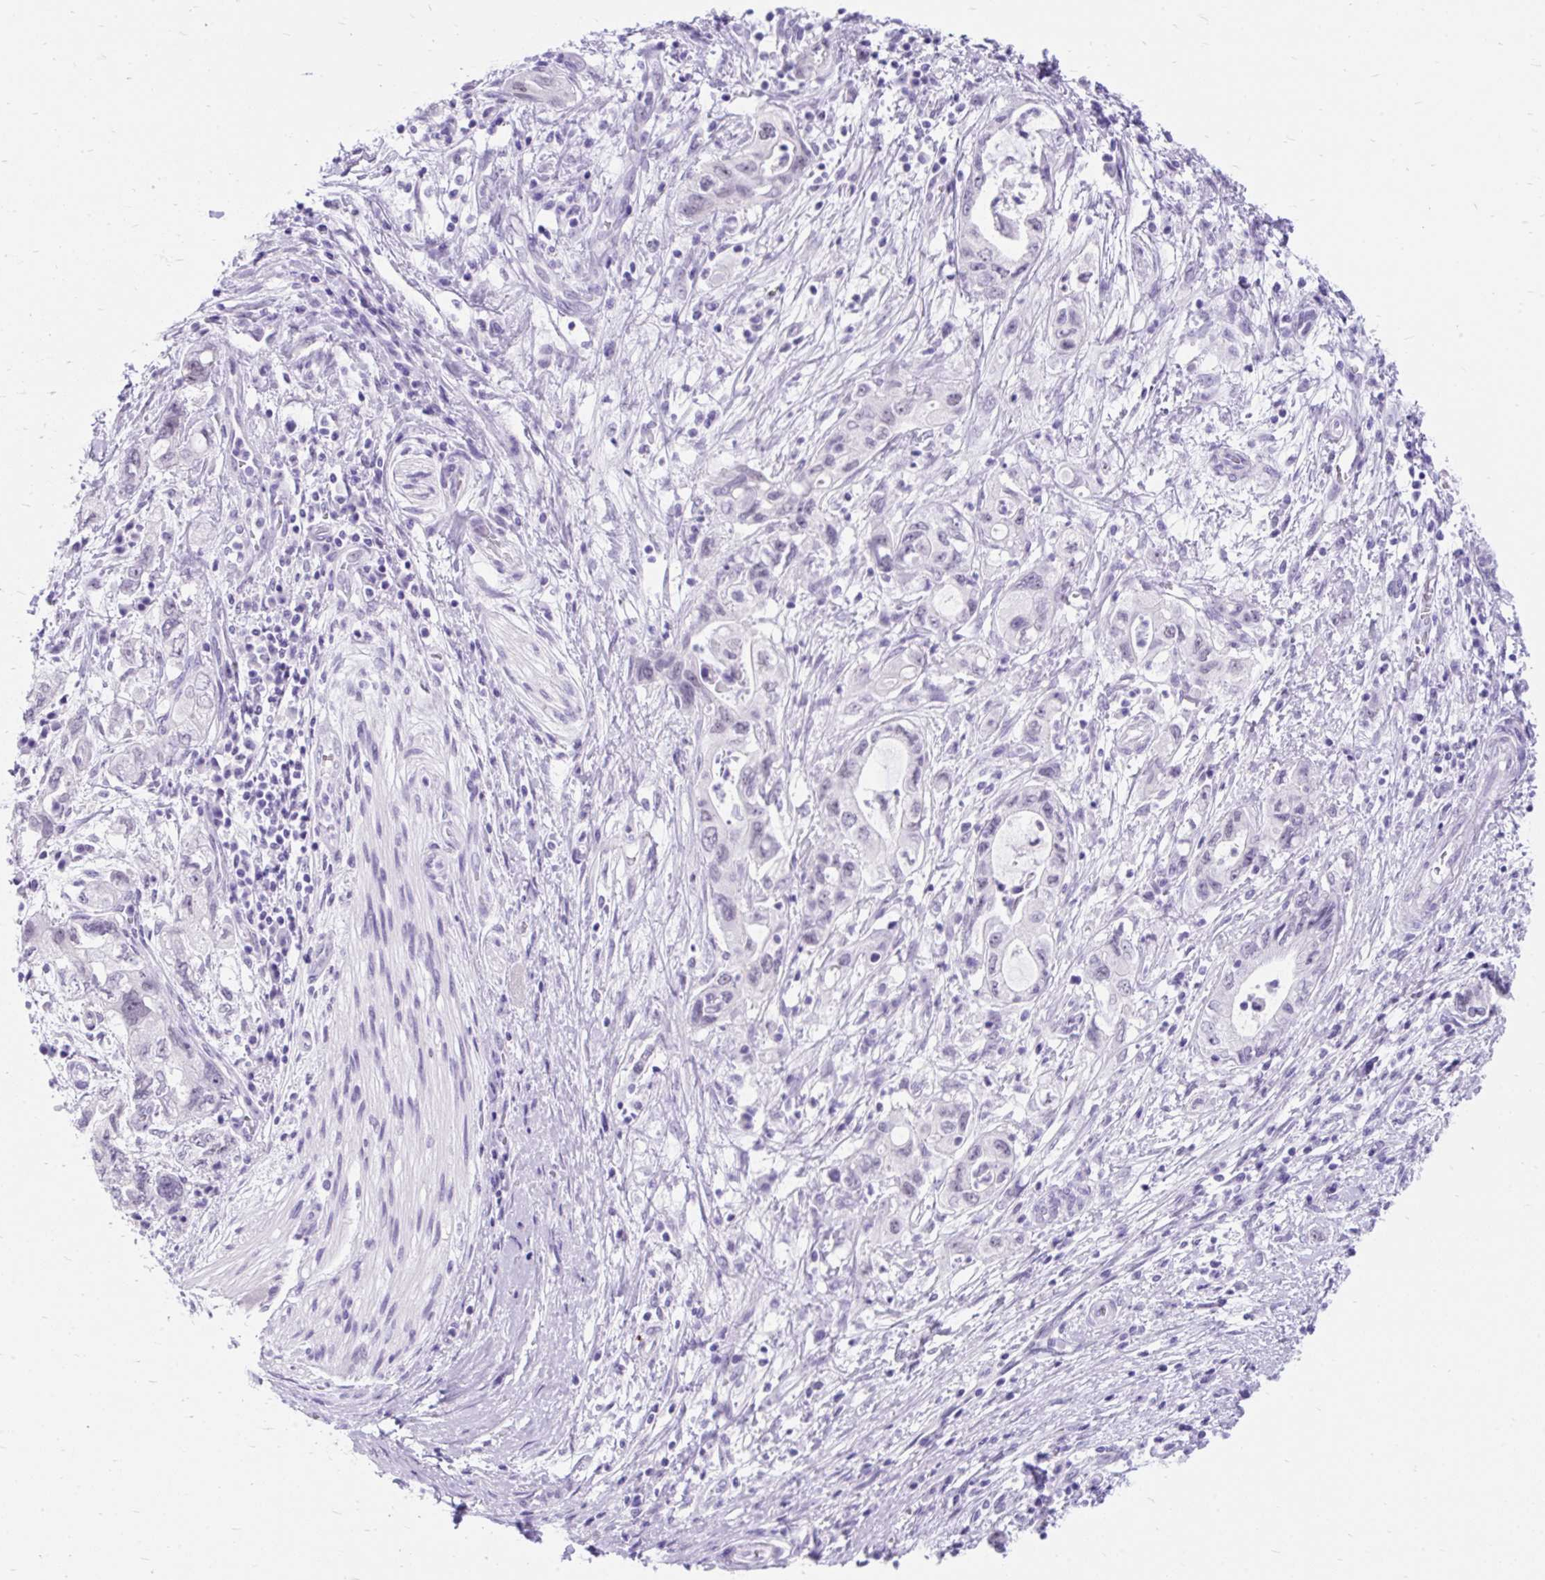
{"staining": {"intensity": "negative", "quantity": "none", "location": "none"}, "tissue": "pancreatic cancer", "cell_type": "Tumor cells", "image_type": "cancer", "snomed": [{"axis": "morphology", "description": "Adenocarcinoma, NOS"}, {"axis": "topography", "description": "Pancreas"}], "caption": "Immunohistochemical staining of adenocarcinoma (pancreatic) demonstrates no significant staining in tumor cells.", "gene": "SCGB1A1", "patient": {"sex": "female", "age": 73}}